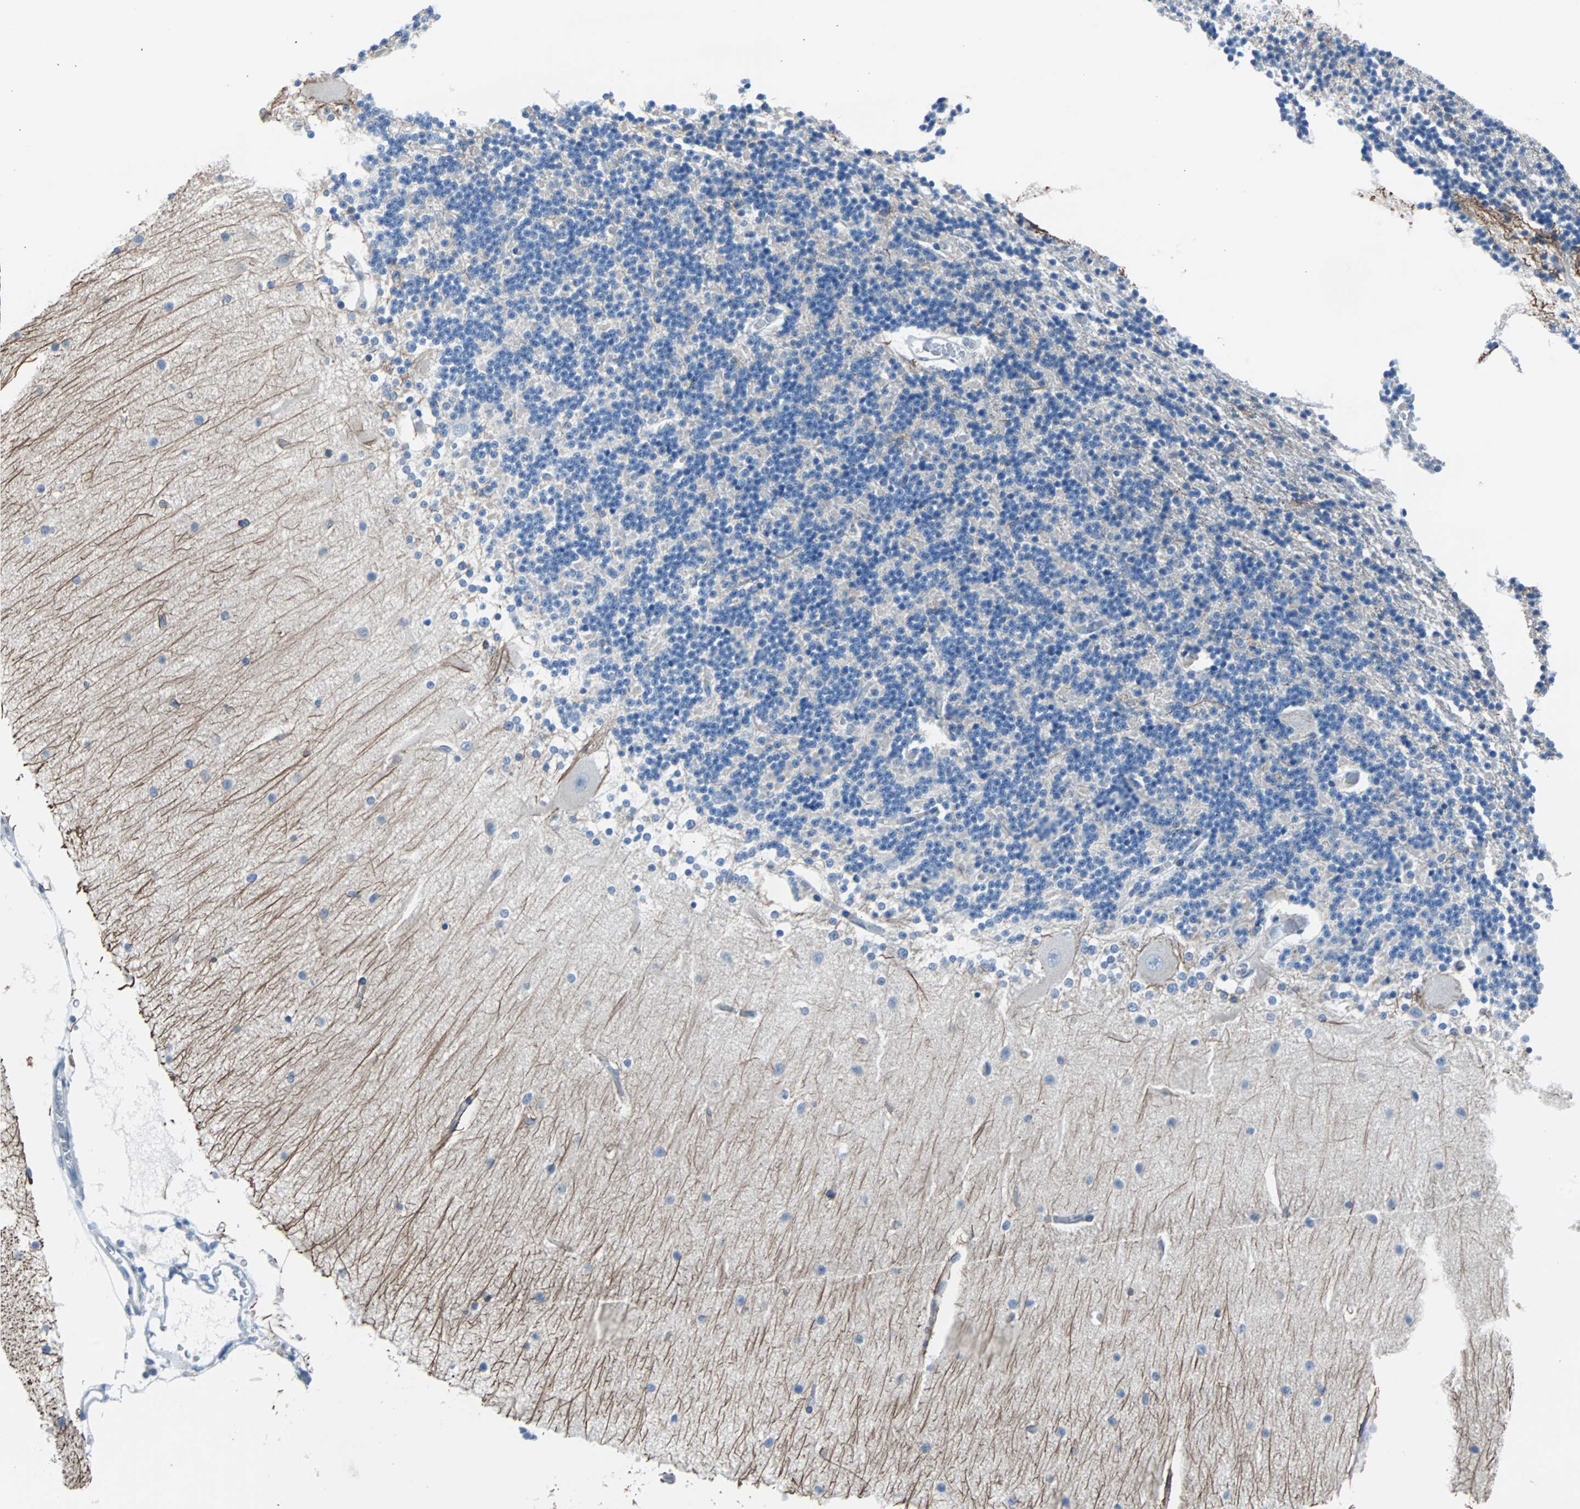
{"staining": {"intensity": "negative", "quantity": "none", "location": "none"}, "tissue": "cerebellum", "cell_type": "Cells in granular layer", "image_type": "normal", "snomed": [{"axis": "morphology", "description": "Normal tissue, NOS"}, {"axis": "topography", "description": "Cerebellum"}], "caption": "The immunohistochemistry (IHC) image has no significant expression in cells in granular layer of cerebellum.", "gene": "KRT7", "patient": {"sex": "female", "age": 54}}